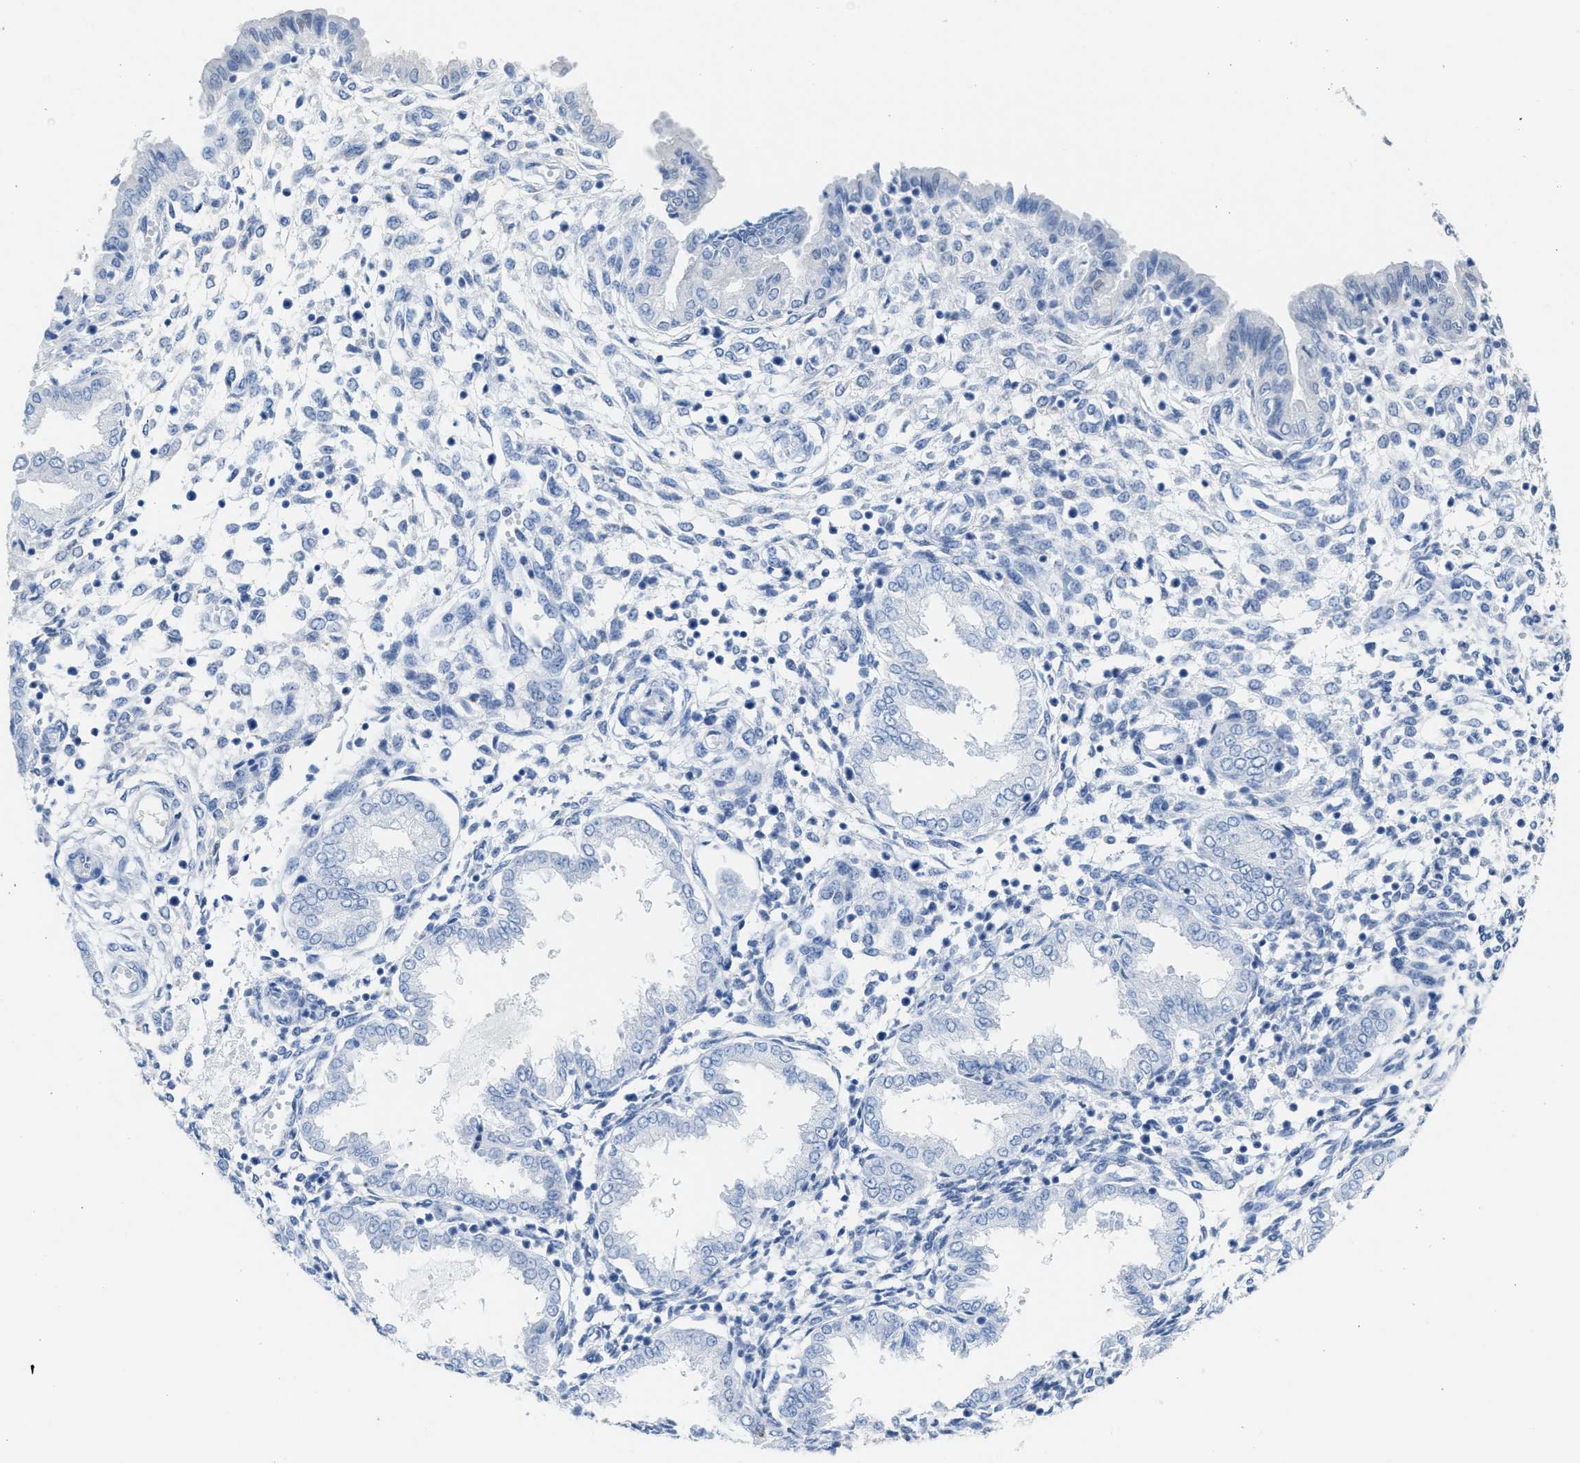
{"staining": {"intensity": "negative", "quantity": "none", "location": "none"}, "tissue": "endometrium", "cell_type": "Cells in endometrial stroma", "image_type": "normal", "snomed": [{"axis": "morphology", "description": "Normal tissue, NOS"}, {"axis": "topography", "description": "Endometrium"}], "caption": "Immunohistochemistry micrograph of unremarkable endometrium stained for a protein (brown), which demonstrates no staining in cells in endometrial stroma.", "gene": "ASS1", "patient": {"sex": "female", "age": 33}}